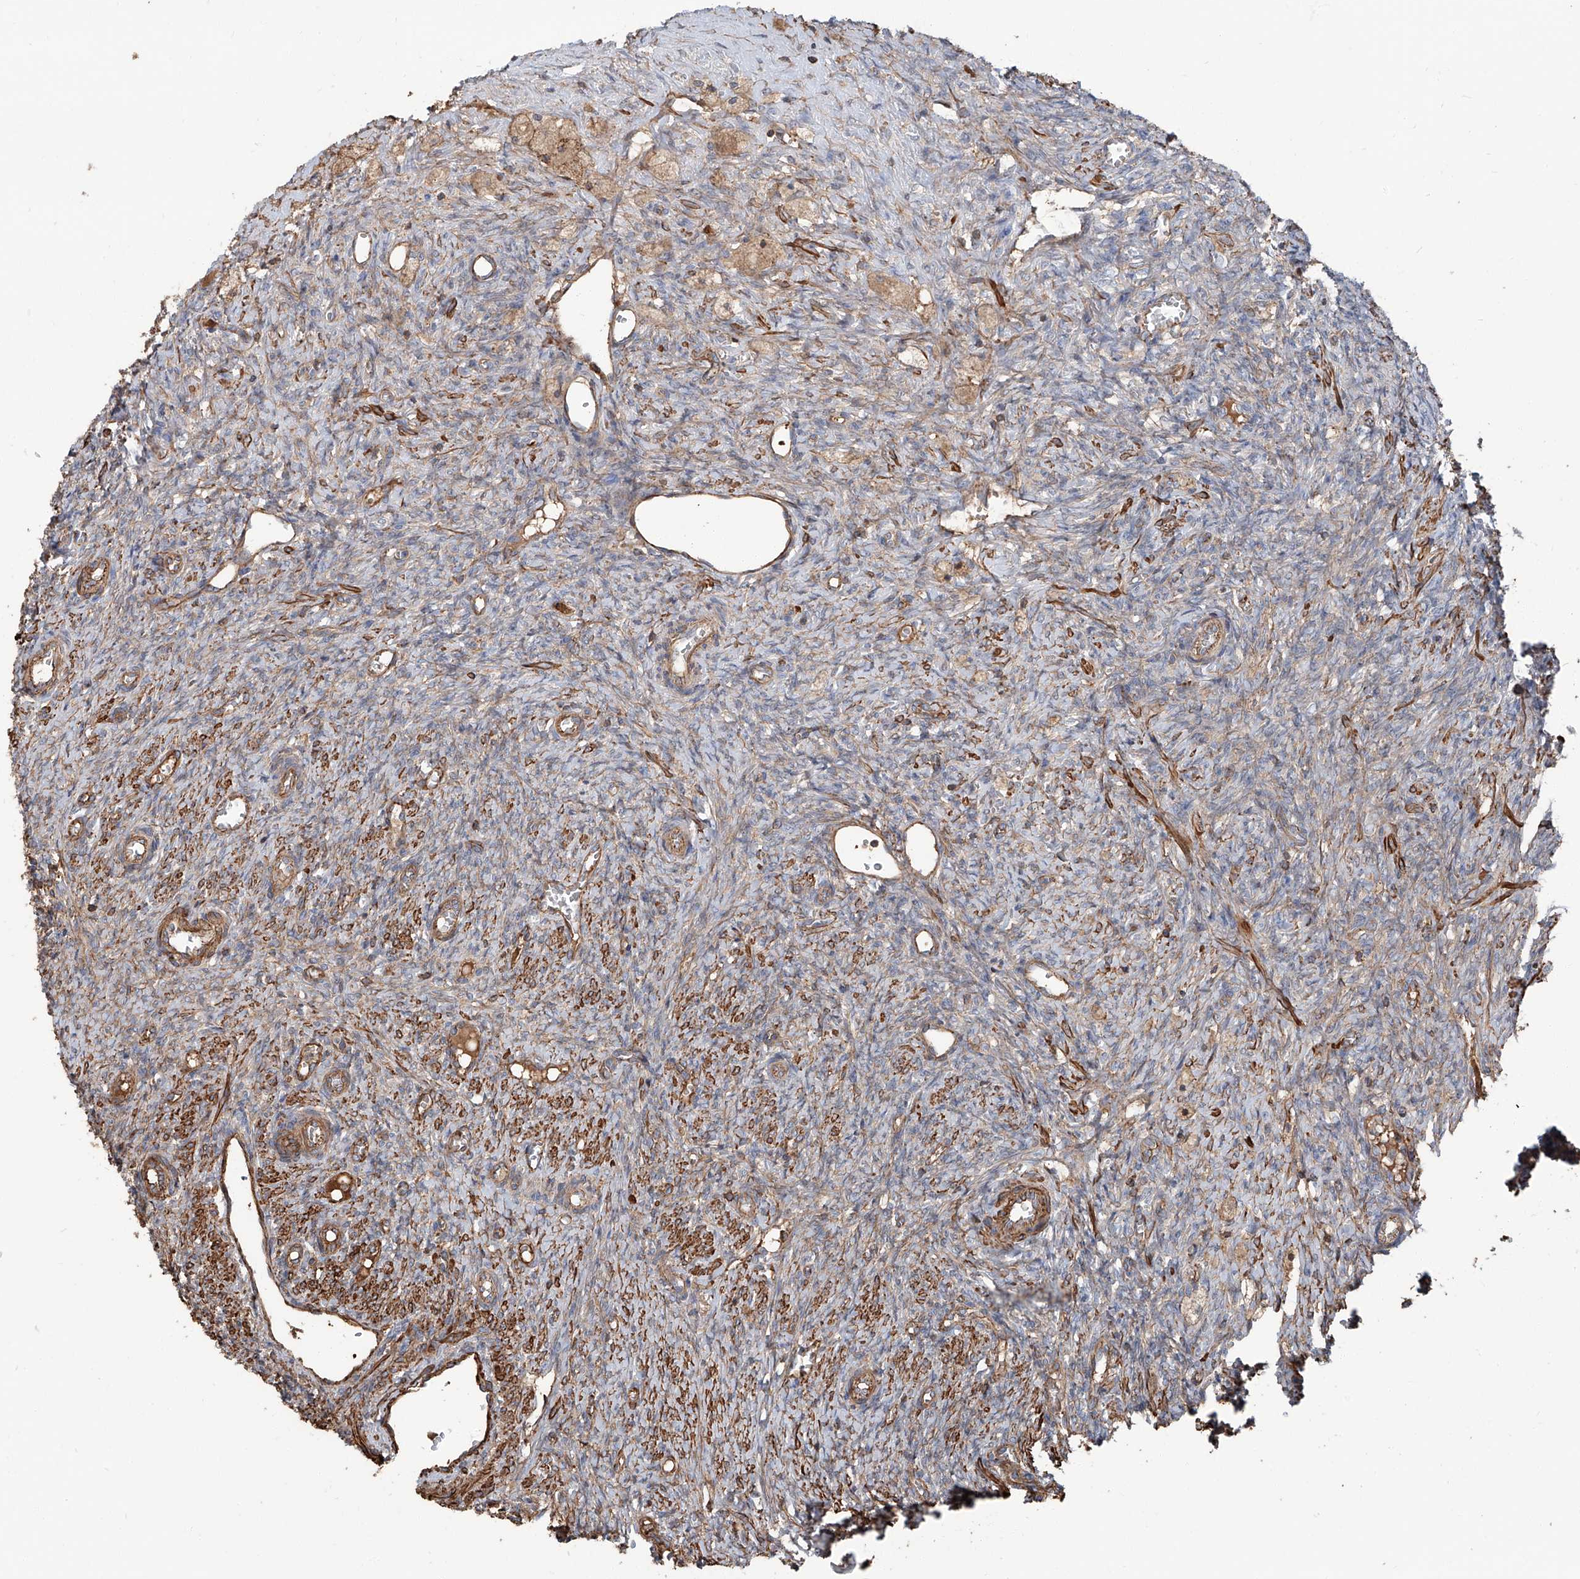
{"staining": {"intensity": "moderate", "quantity": ">75%", "location": "cytoplasmic/membranous"}, "tissue": "ovary", "cell_type": "Follicle cells", "image_type": "normal", "snomed": [{"axis": "morphology", "description": "Normal tissue, NOS"}, {"axis": "topography", "description": "Ovary"}], "caption": "Immunohistochemical staining of unremarkable ovary shows medium levels of moderate cytoplasmic/membranous staining in approximately >75% of follicle cells.", "gene": "PIEZO2", "patient": {"sex": "female", "age": 41}}